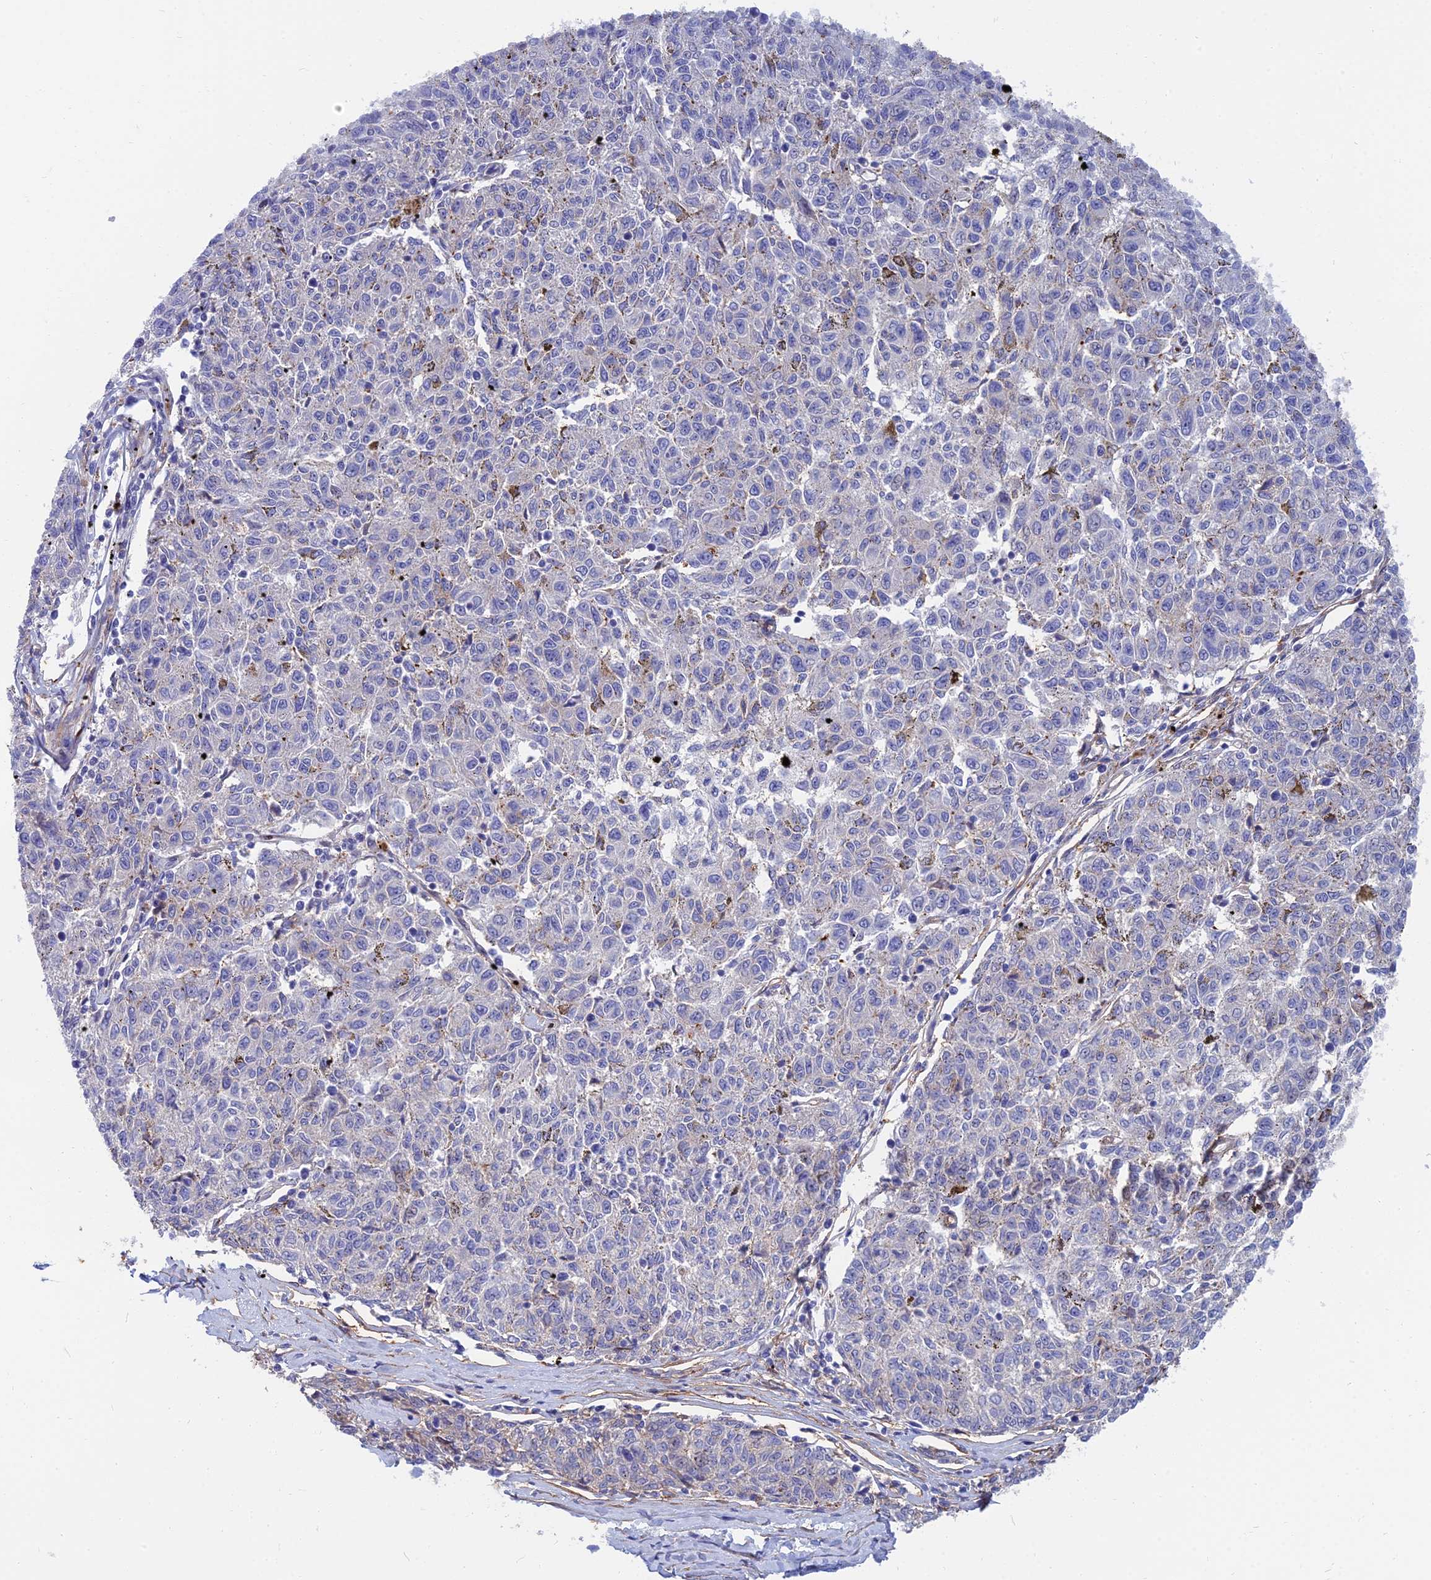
{"staining": {"intensity": "negative", "quantity": "none", "location": "none"}, "tissue": "melanoma", "cell_type": "Tumor cells", "image_type": "cancer", "snomed": [{"axis": "morphology", "description": "Malignant melanoma, NOS"}, {"axis": "topography", "description": "Skin"}], "caption": "DAB immunohistochemical staining of human melanoma reveals no significant expression in tumor cells.", "gene": "TRIM43B", "patient": {"sex": "female", "age": 72}}